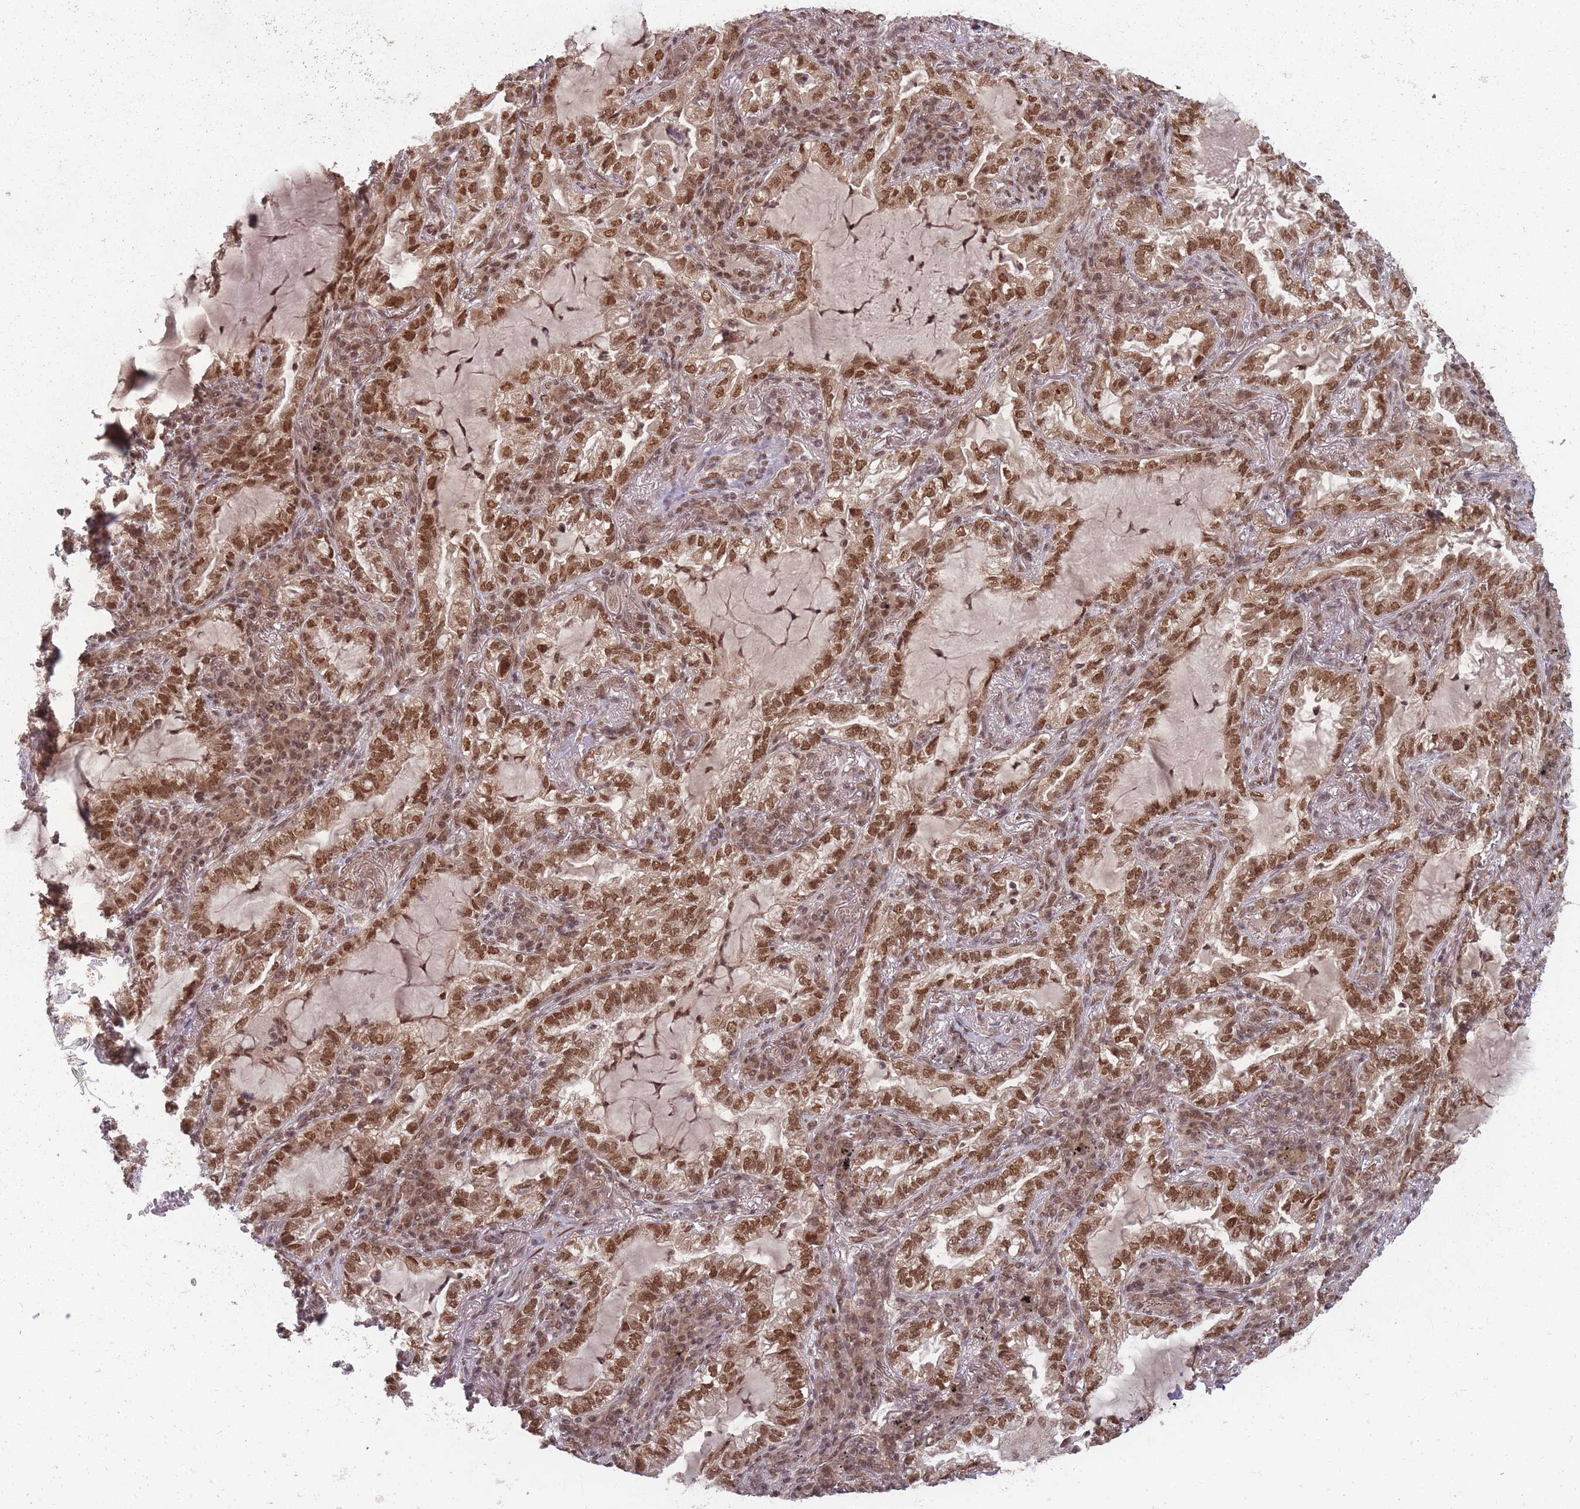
{"staining": {"intensity": "strong", "quantity": ">75%", "location": "nuclear"}, "tissue": "lung cancer", "cell_type": "Tumor cells", "image_type": "cancer", "snomed": [{"axis": "morphology", "description": "Adenocarcinoma, NOS"}, {"axis": "topography", "description": "Lung"}], "caption": "Immunohistochemical staining of adenocarcinoma (lung) shows high levels of strong nuclear staining in about >75% of tumor cells.", "gene": "TMED3", "patient": {"sex": "female", "age": 73}}